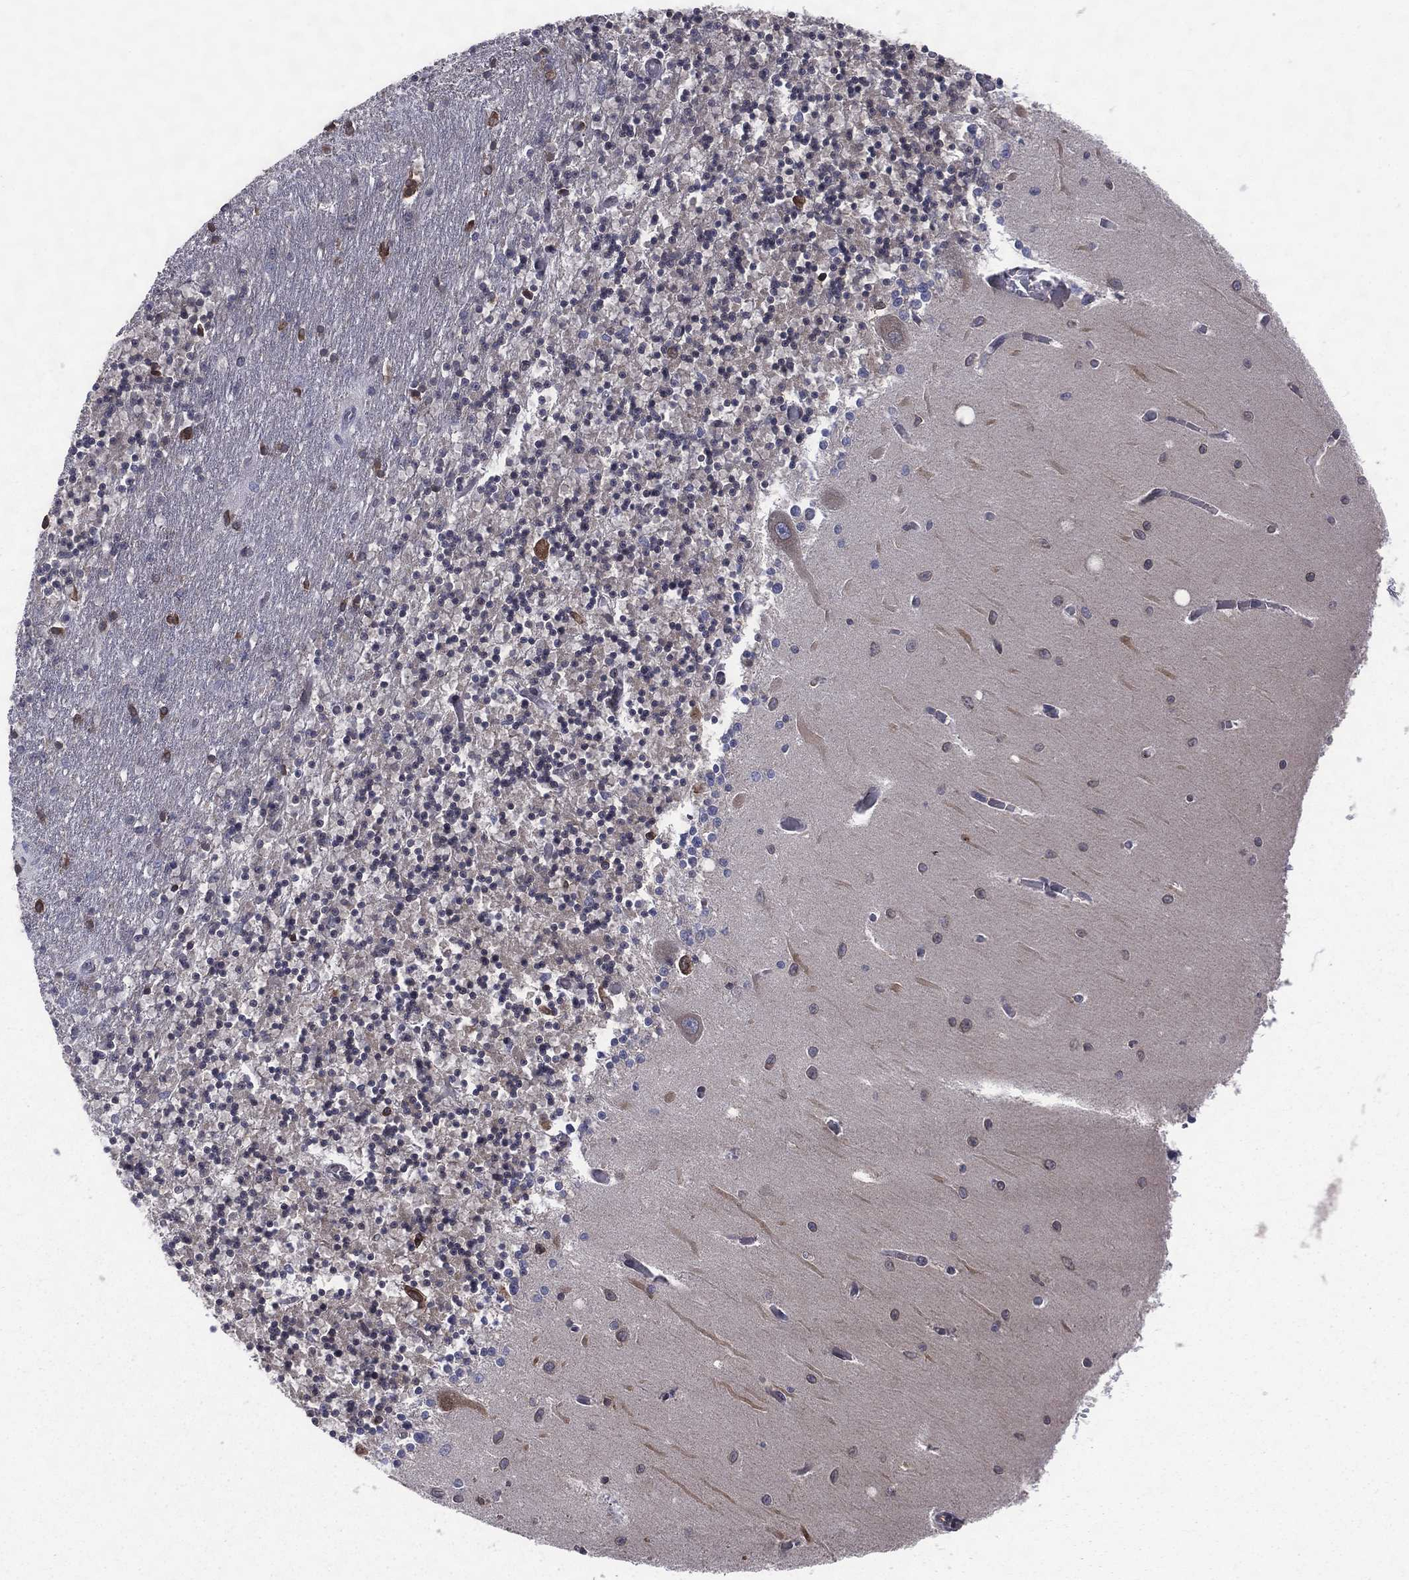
{"staining": {"intensity": "strong", "quantity": "<25%", "location": "cytoplasmic/membranous"}, "tissue": "cerebellum", "cell_type": "Cells in granular layer", "image_type": "normal", "snomed": [{"axis": "morphology", "description": "Normal tissue, NOS"}, {"axis": "topography", "description": "Cerebellum"}], "caption": "Brown immunohistochemical staining in normal human cerebellum shows strong cytoplasmic/membranous positivity in about <25% of cells in granular layer. (DAB (3,3'-diaminobenzidine) = brown stain, brightfield microscopy at high magnification).", "gene": "PGRMC1", "patient": {"sex": "female", "age": 64}}